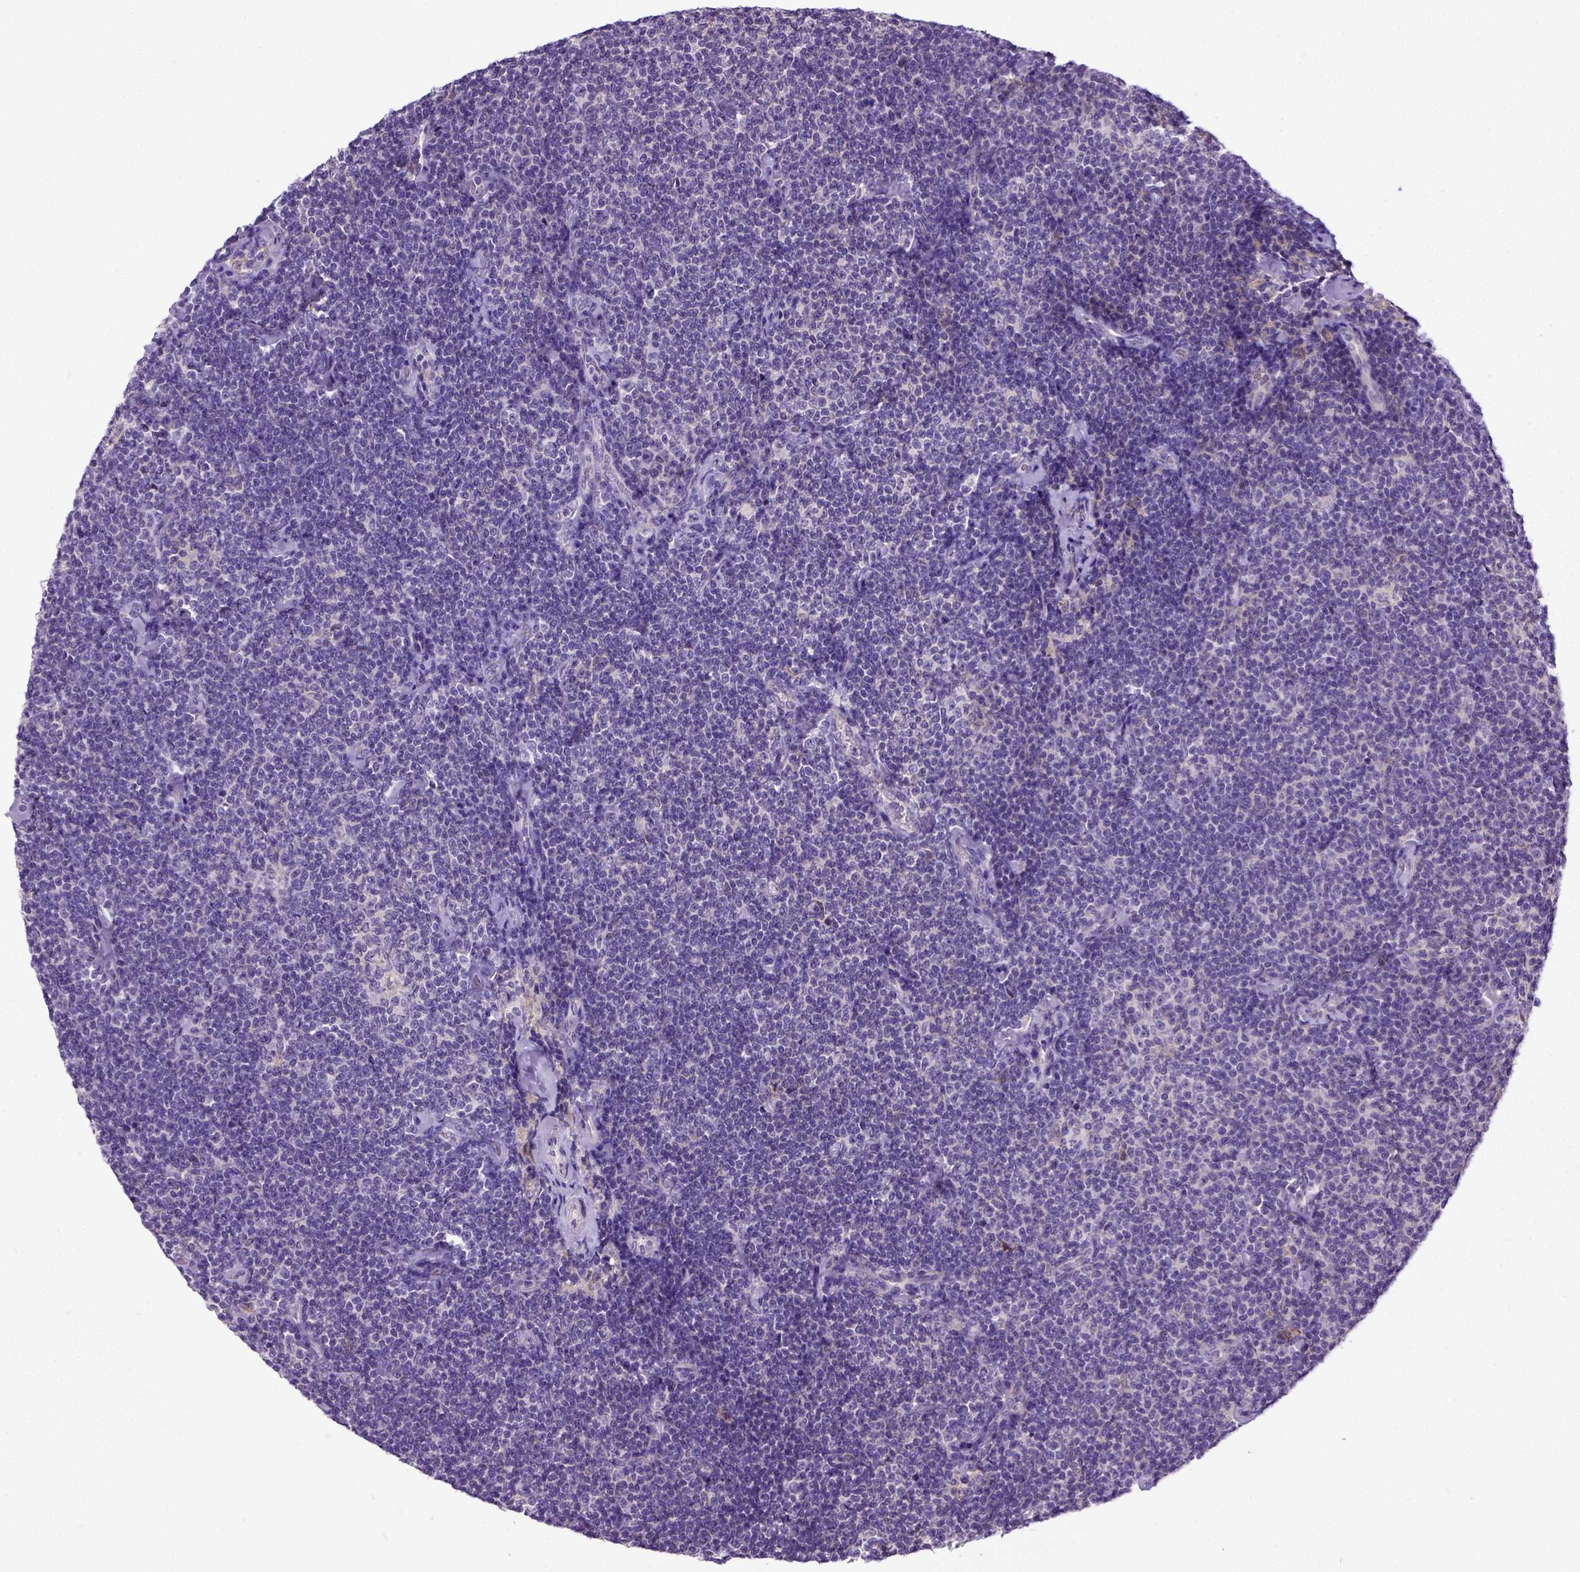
{"staining": {"intensity": "negative", "quantity": "none", "location": "none"}, "tissue": "lymphoma", "cell_type": "Tumor cells", "image_type": "cancer", "snomed": [{"axis": "morphology", "description": "Malignant lymphoma, non-Hodgkin's type, Low grade"}, {"axis": "topography", "description": "Lymph node"}], "caption": "Lymphoma was stained to show a protein in brown. There is no significant expression in tumor cells.", "gene": "NEK5", "patient": {"sex": "male", "age": 81}}